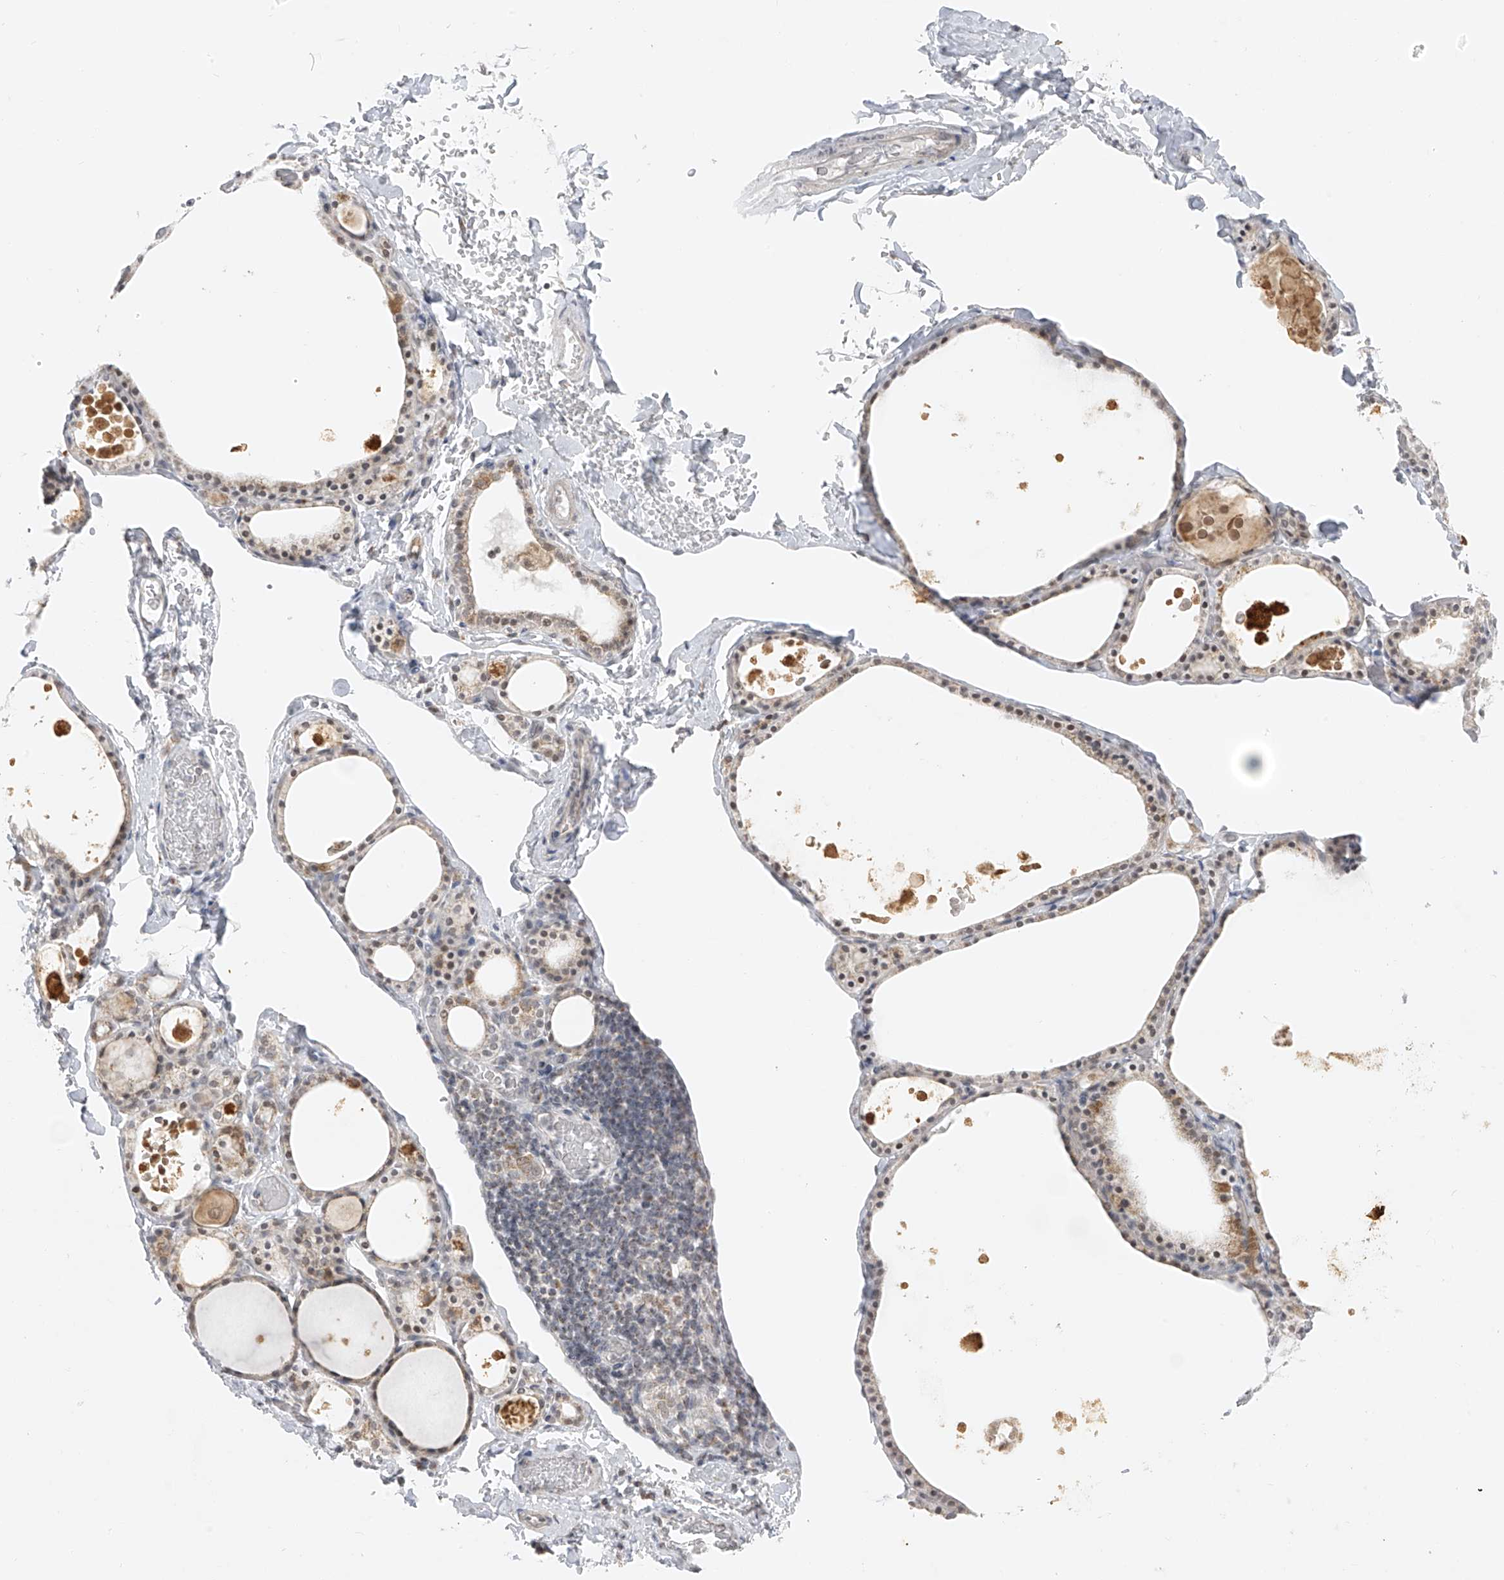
{"staining": {"intensity": "weak", "quantity": "25%-75%", "location": "cytoplasmic/membranous"}, "tissue": "thyroid gland", "cell_type": "Glandular cells", "image_type": "normal", "snomed": [{"axis": "morphology", "description": "Normal tissue, NOS"}, {"axis": "topography", "description": "Thyroid gland"}], "caption": "Immunohistochemical staining of unremarkable human thyroid gland displays low levels of weak cytoplasmic/membranous positivity in about 25%-75% of glandular cells.", "gene": "DYRK1B", "patient": {"sex": "male", "age": 56}}